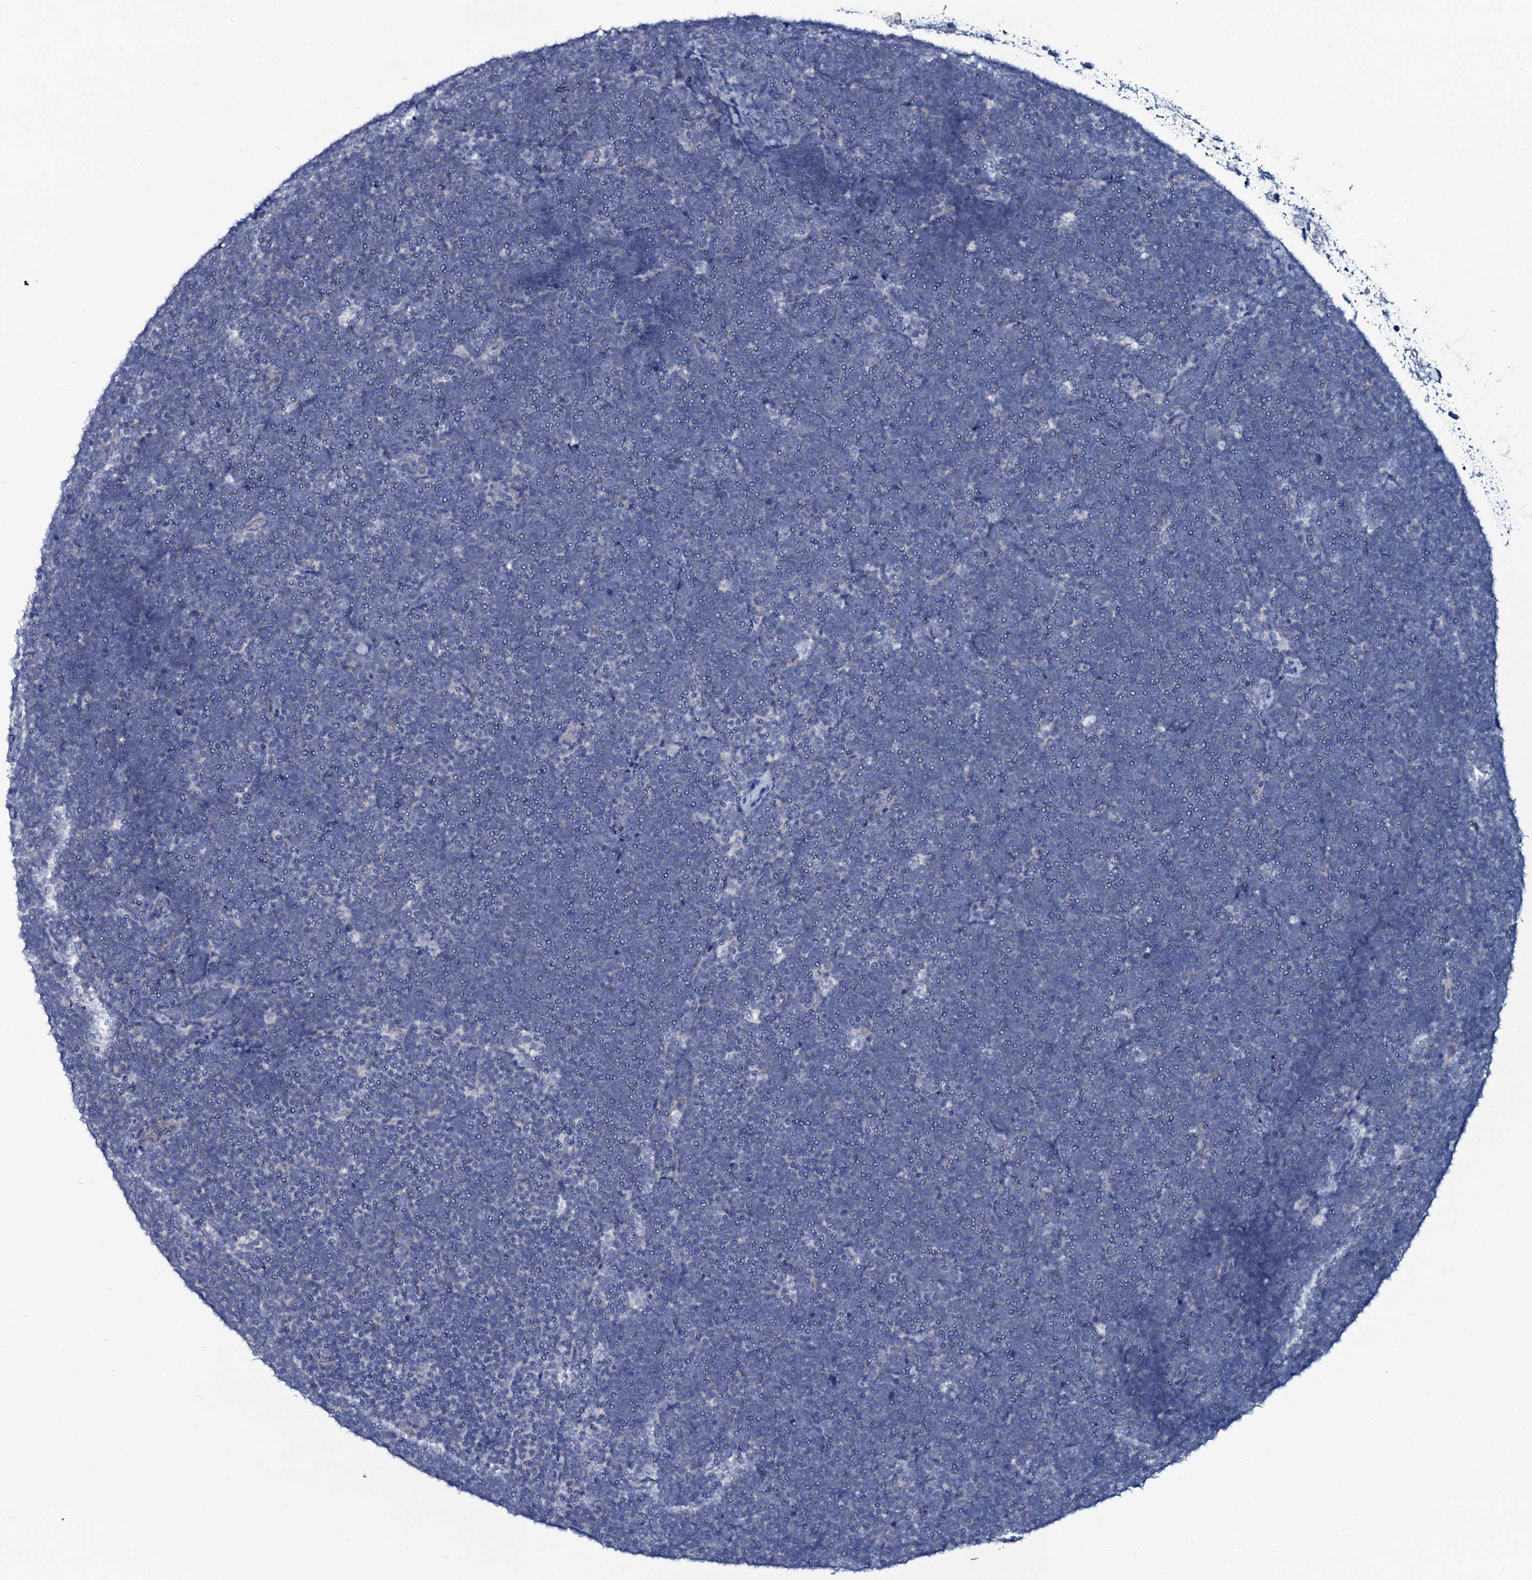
{"staining": {"intensity": "negative", "quantity": "none", "location": "none"}, "tissue": "lymphoma", "cell_type": "Tumor cells", "image_type": "cancer", "snomed": [{"axis": "morphology", "description": "Malignant lymphoma, non-Hodgkin's type, High grade"}, {"axis": "topography", "description": "Lymph node"}], "caption": "This is an immunohistochemistry photomicrograph of human malignant lymphoma, non-Hodgkin's type (high-grade). There is no positivity in tumor cells.", "gene": "C10orf88", "patient": {"sex": "male", "age": 13}}